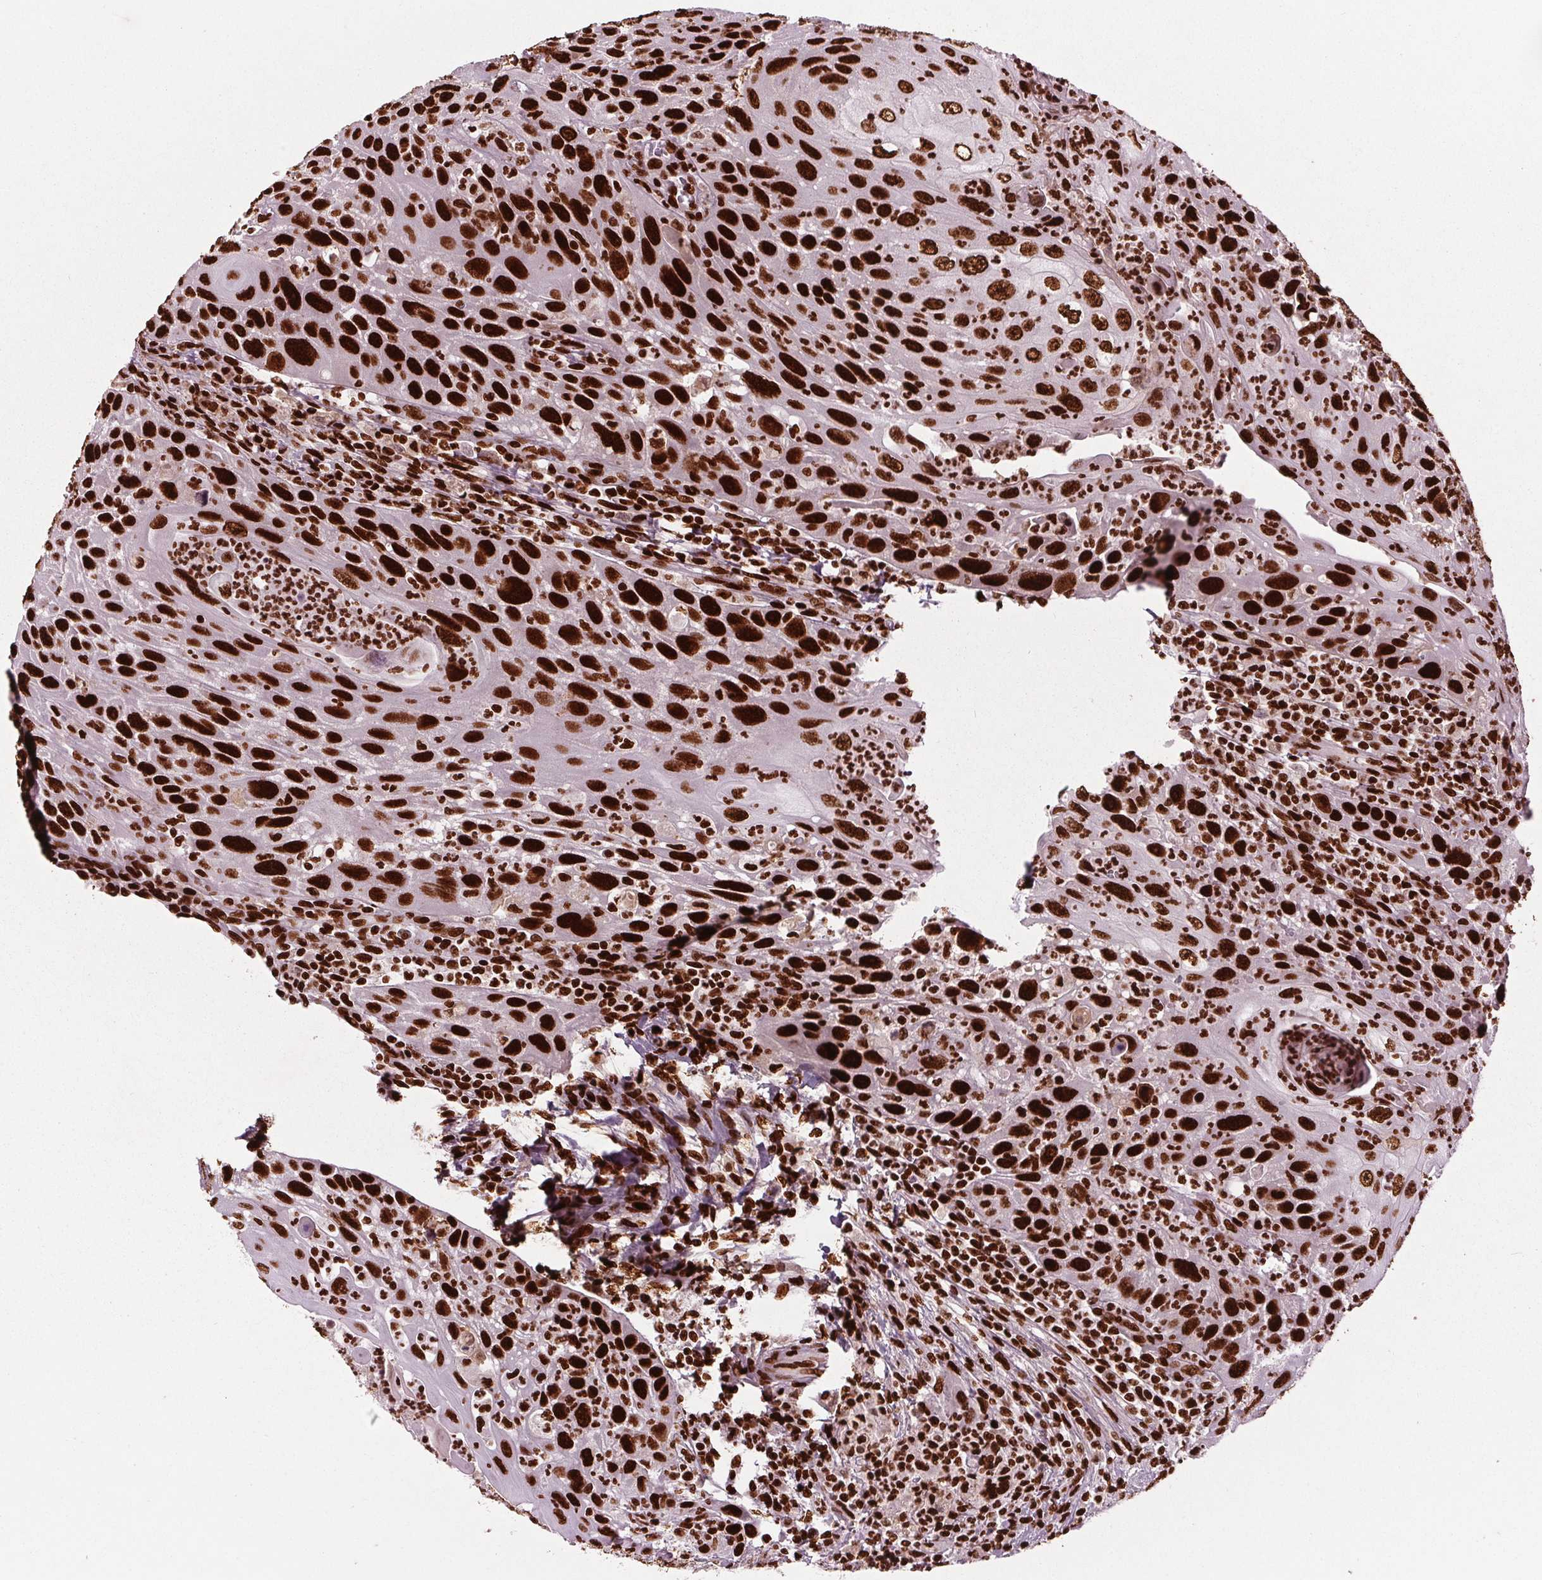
{"staining": {"intensity": "strong", "quantity": ">75%", "location": "nuclear"}, "tissue": "head and neck cancer", "cell_type": "Tumor cells", "image_type": "cancer", "snomed": [{"axis": "morphology", "description": "Squamous cell carcinoma, NOS"}, {"axis": "topography", "description": "Head-Neck"}], "caption": "Immunohistochemistry micrograph of neoplastic tissue: human head and neck squamous cell carcinoma stained using IHC shows high levels of strong protein expression localized specifically in the nuclear of tumor cells, appearing as a nuclear brown color.", "gene": "BRD4", "patient": {"sex": "male", "age": 69}}